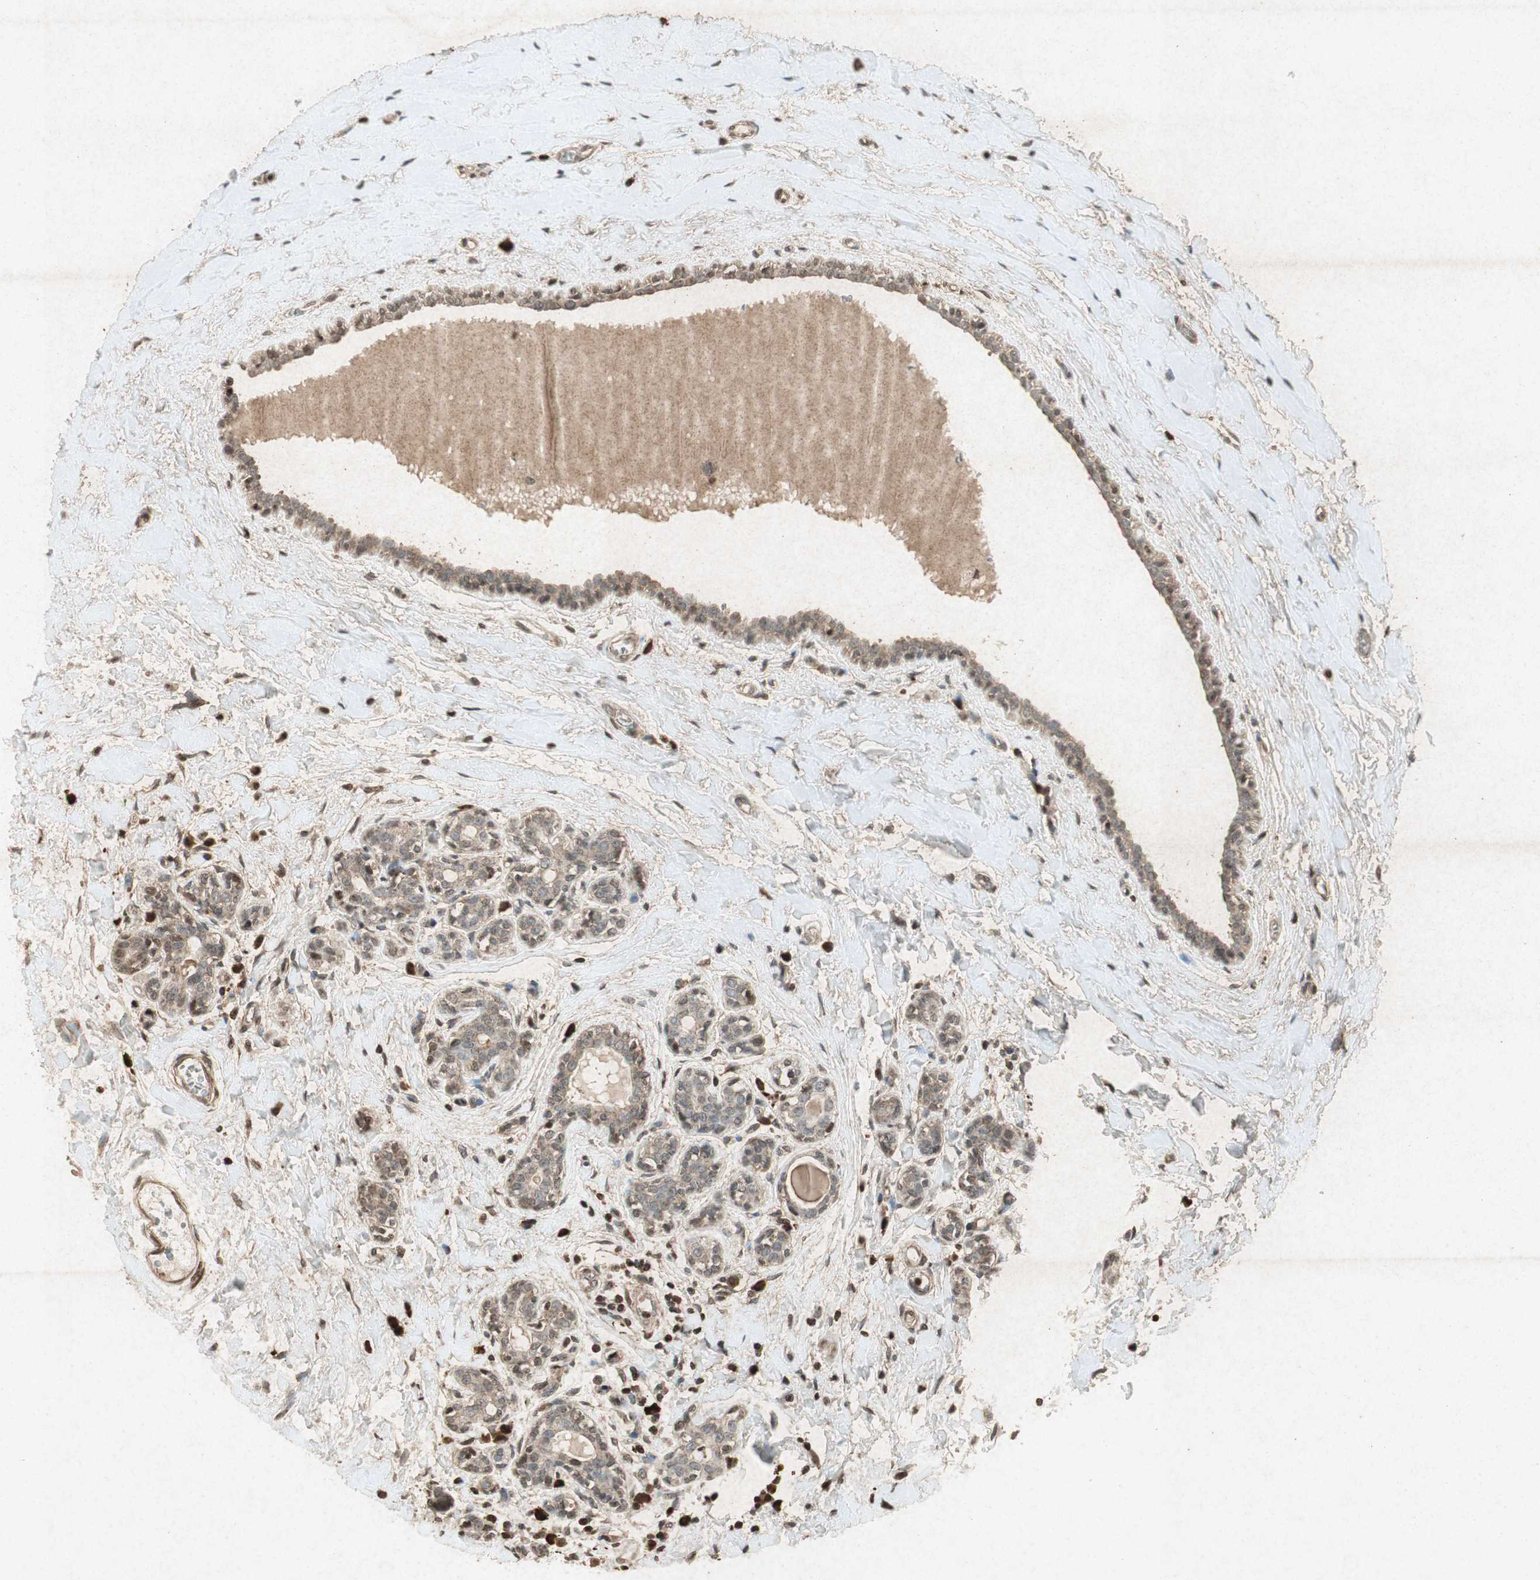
{"staining": {"intensity": "weak", "quantity": ">75%", "location": "cytoplasmic/membranous"}, "tissue": "breast cancer", "cell_type": "Tumor cells", "image_type": "cancer", "snomed": [{"axis": "morphology", "description": "Normal tissue, NOS"}, {"axis": "morphology", "description": "Duct carcinoma"}, {"axis": "topography", "description": "Breast"}], "caption": "Immunohistochemistry photomicrograph of human breast cancer (infiltrating ductal carcinoma) stained for a protein (brown), which exhibits low levels of weak cytoplasmic/membranous staining in approximately >75% of tumor cells.", "gene": "PRKG1", "patient": {"sex": "female", "age": 40}}